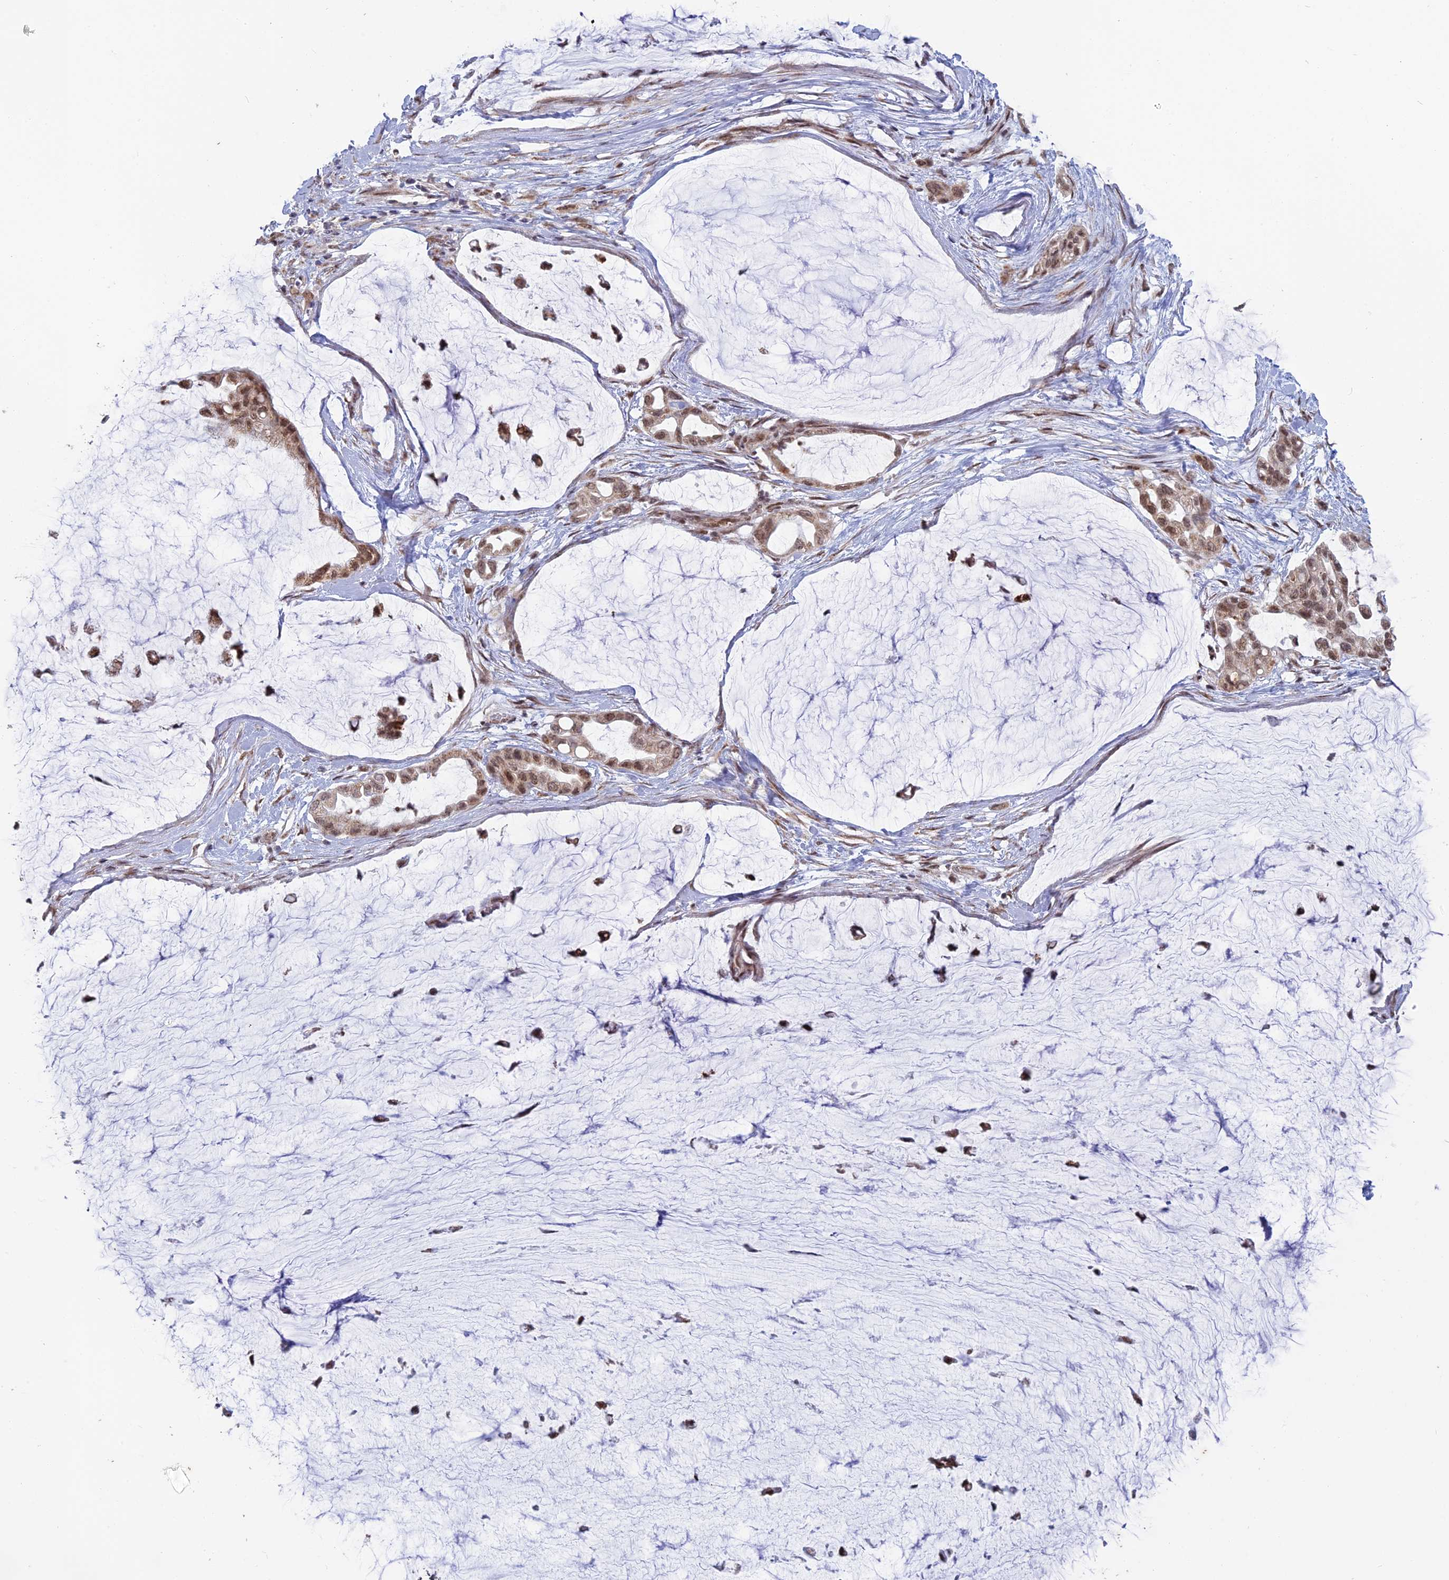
{"staining": {"intensity": "moderate", "quantity": ">75%", "location": "nuclear"}, "tissue": "ovarian cancer", "cell_type": "Tumor cells", "image_type": "cancer", "snomed": [{"axis": "morphology", "description": "Cystadenocarcinoma, mucinous, NOS"}, {"axis": "topography", "description": "Ovary"}], "caption": "This photomicrograph exhibits immunohistochemistry (IHC) staining of mucinous cystadenocarcinoma (ovarian), with medium moderate nuclear staining in approximately >75% of tumor cells.", "gene": "ARHGAP40", "patient": {"sex": "female", "age": 39}}